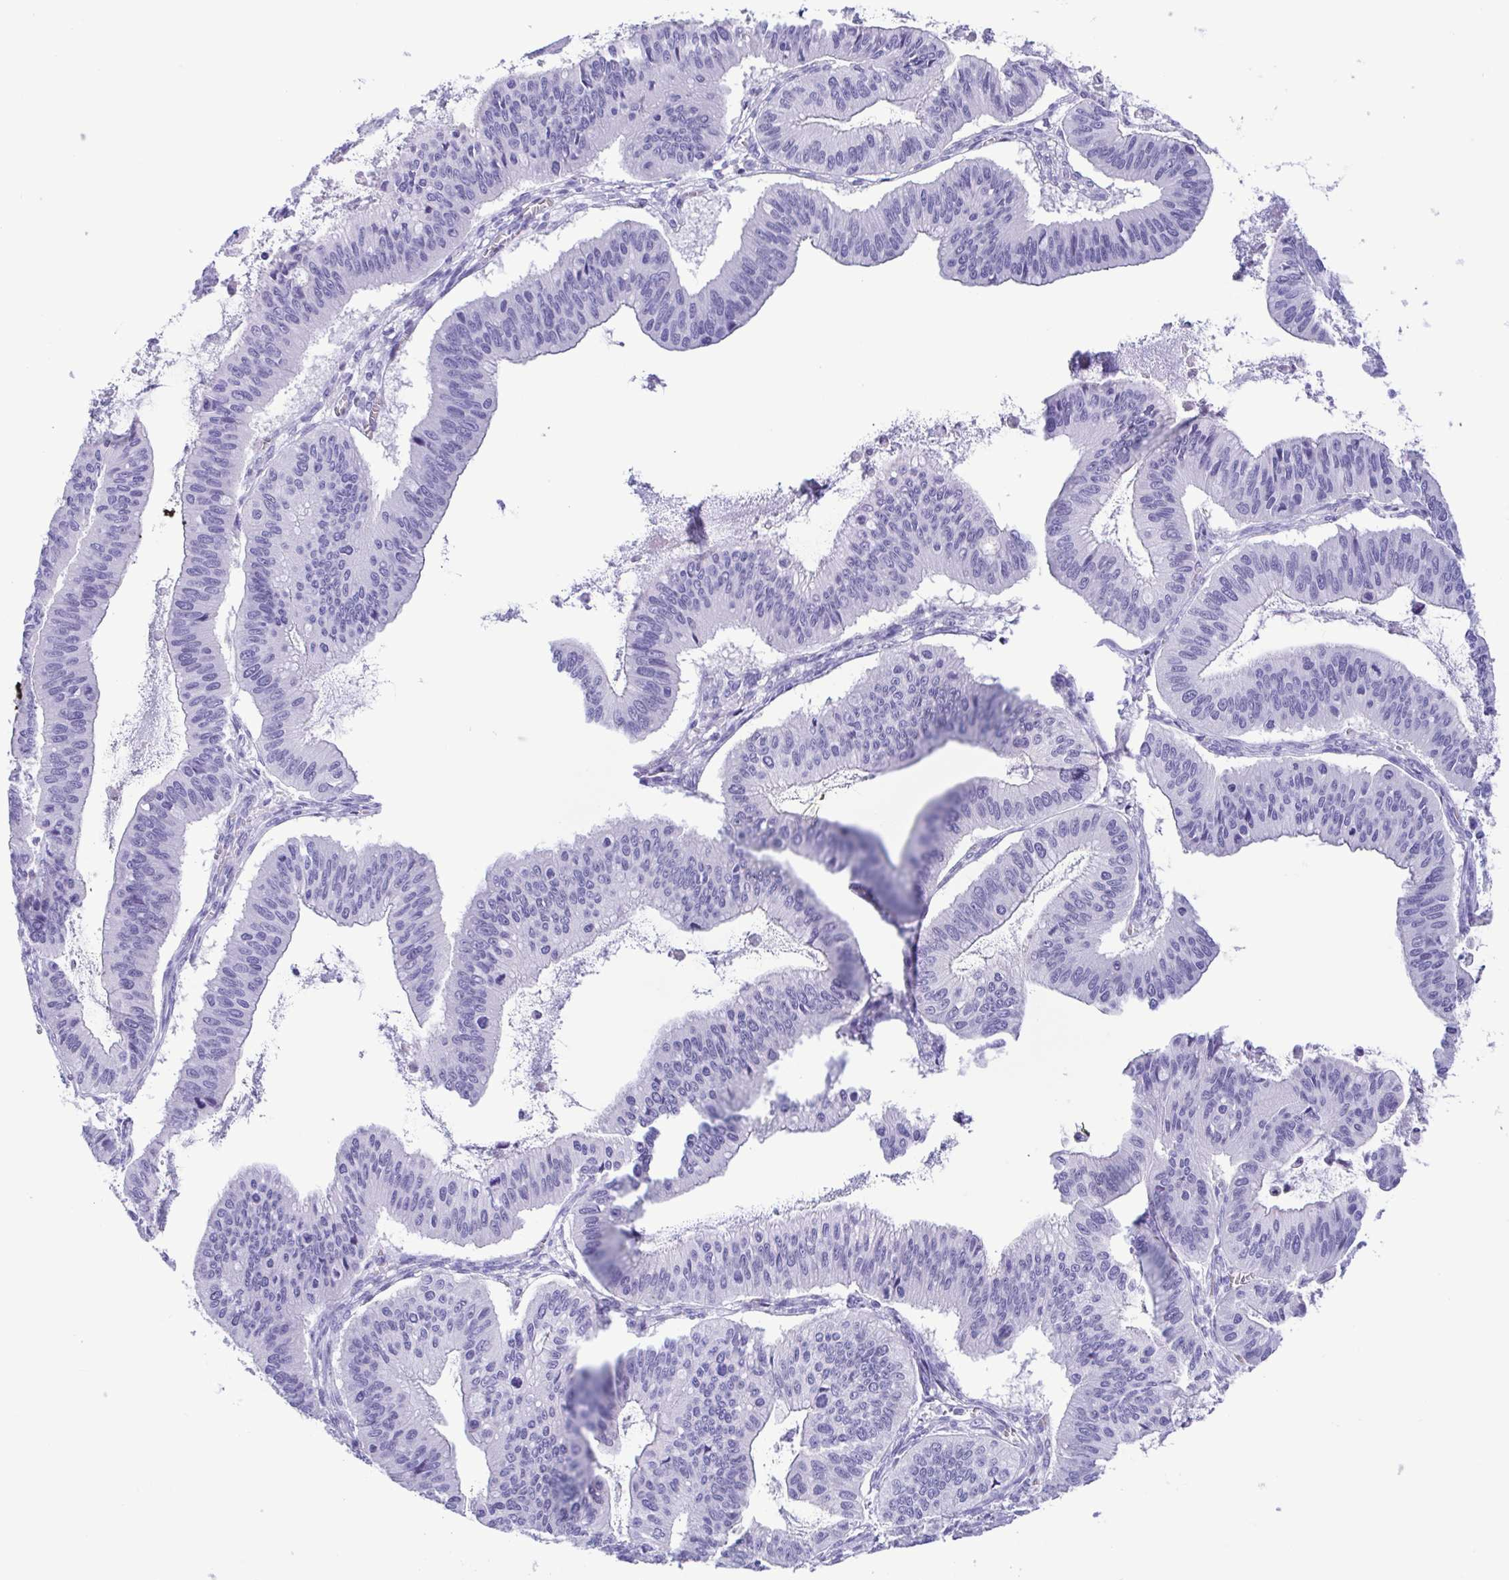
{"staining": {"intensity": "negative", "quantity": "none", "location": "none"}, "tissue": "ovarian cancer", "cell_type": "Tumor cells", "image_type": "cancer", "snomed": [{"axis": "morphology", "description": "Cystadenocarcinoma, mucinous, NOS"}, {"axis": "topography", "description": "Ovary"}], "caption": "Tumor cells show no significant protein staining in ovarian cancer.", "gene": "TSPY2", "patient": {"sex": "female", "age": 72}}